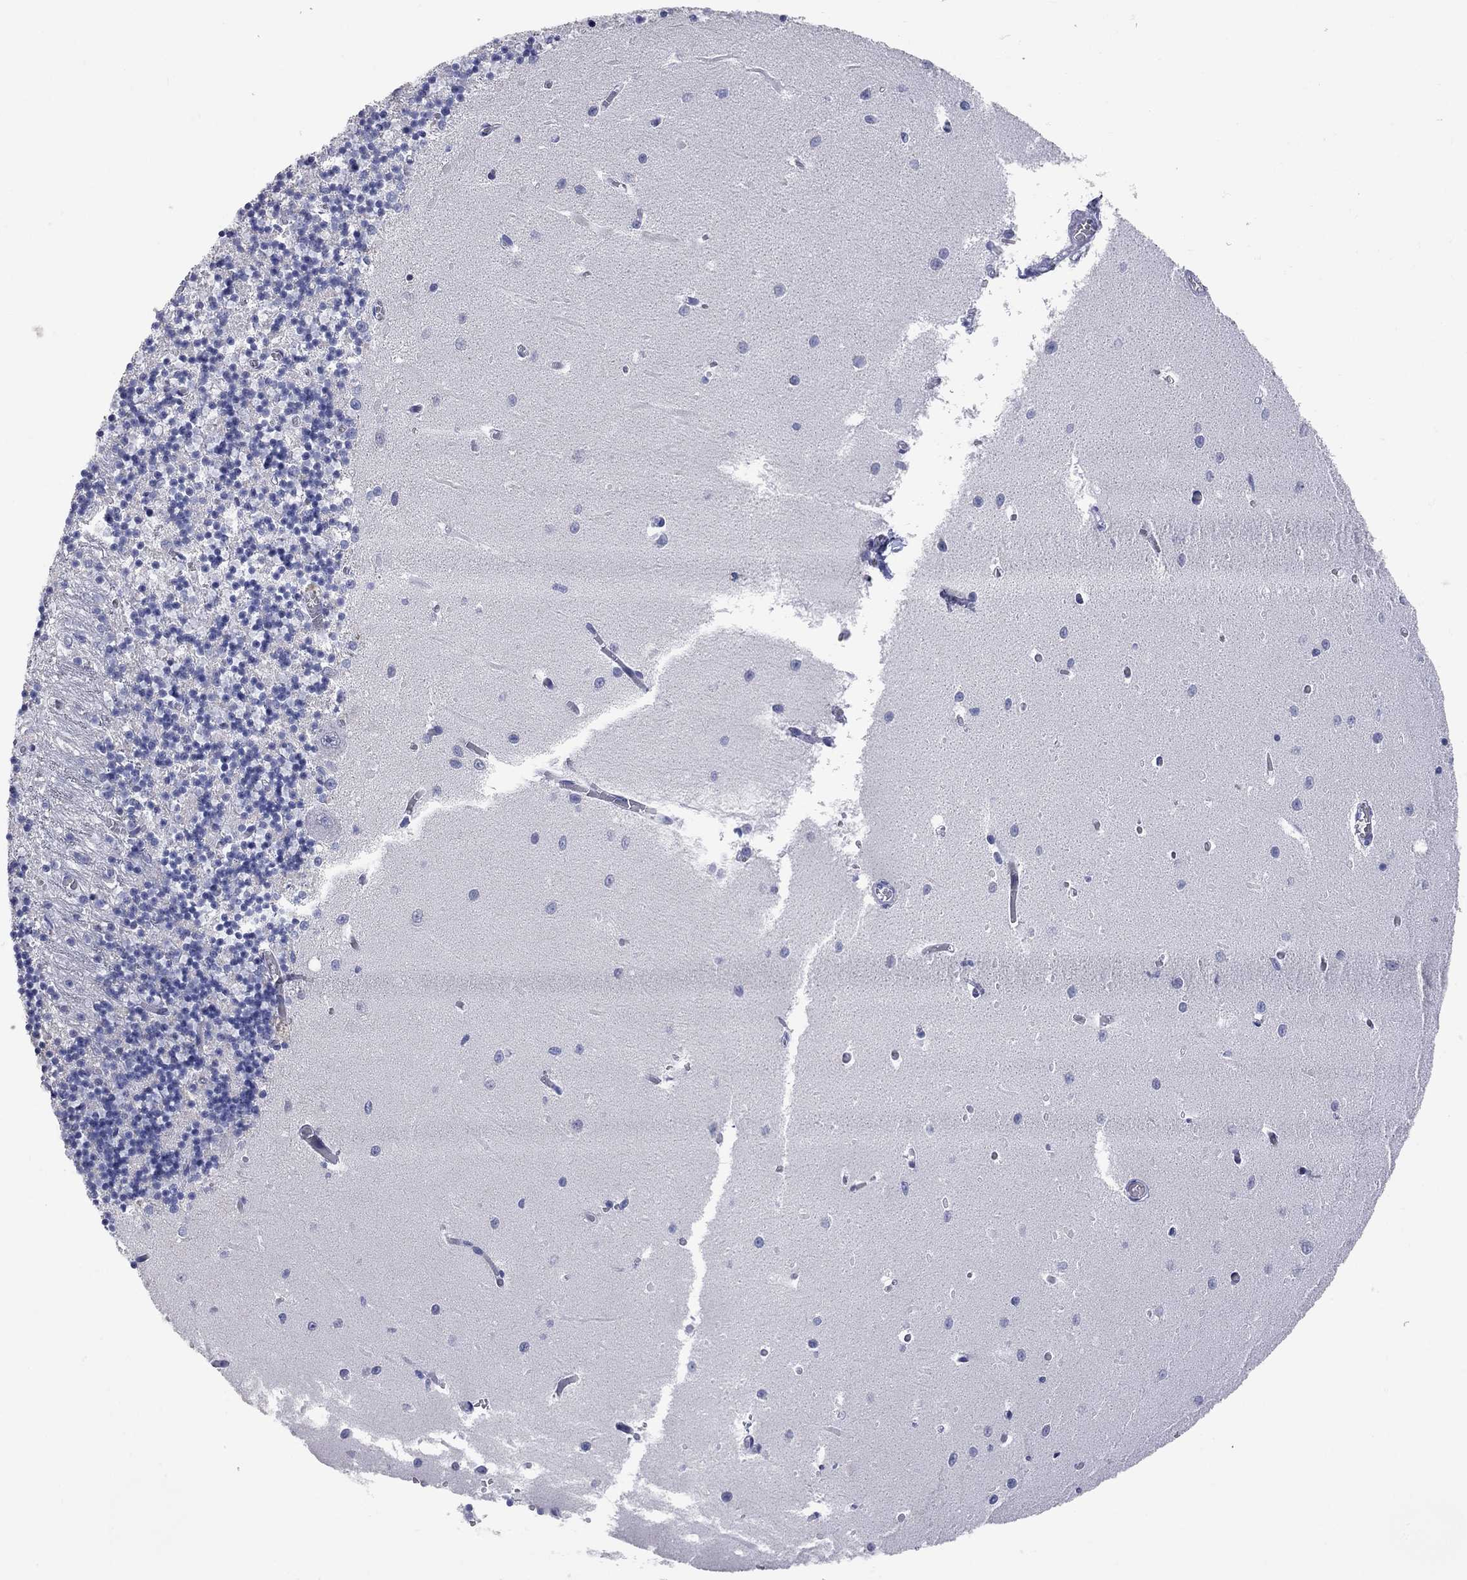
{"staining": {"intensity": "negative", "quantity": "none", "location": "none"}, "tissue": "cerebellum", "cell_type": "Cells in granular layer", "image_type": "normal", "snomed": [{"axis": "morphology", "description": "Normal tissue, NOS"}, {"axis": "topography", "description": "Cerebellum"}], "caption": "IHC photomicrograph of normal cerebellum stained for a protein (brown), which exhibits no expression in cells in granular layer.", "gene": "FAM221B", "patient": {"sex": "female", "age": 64}}